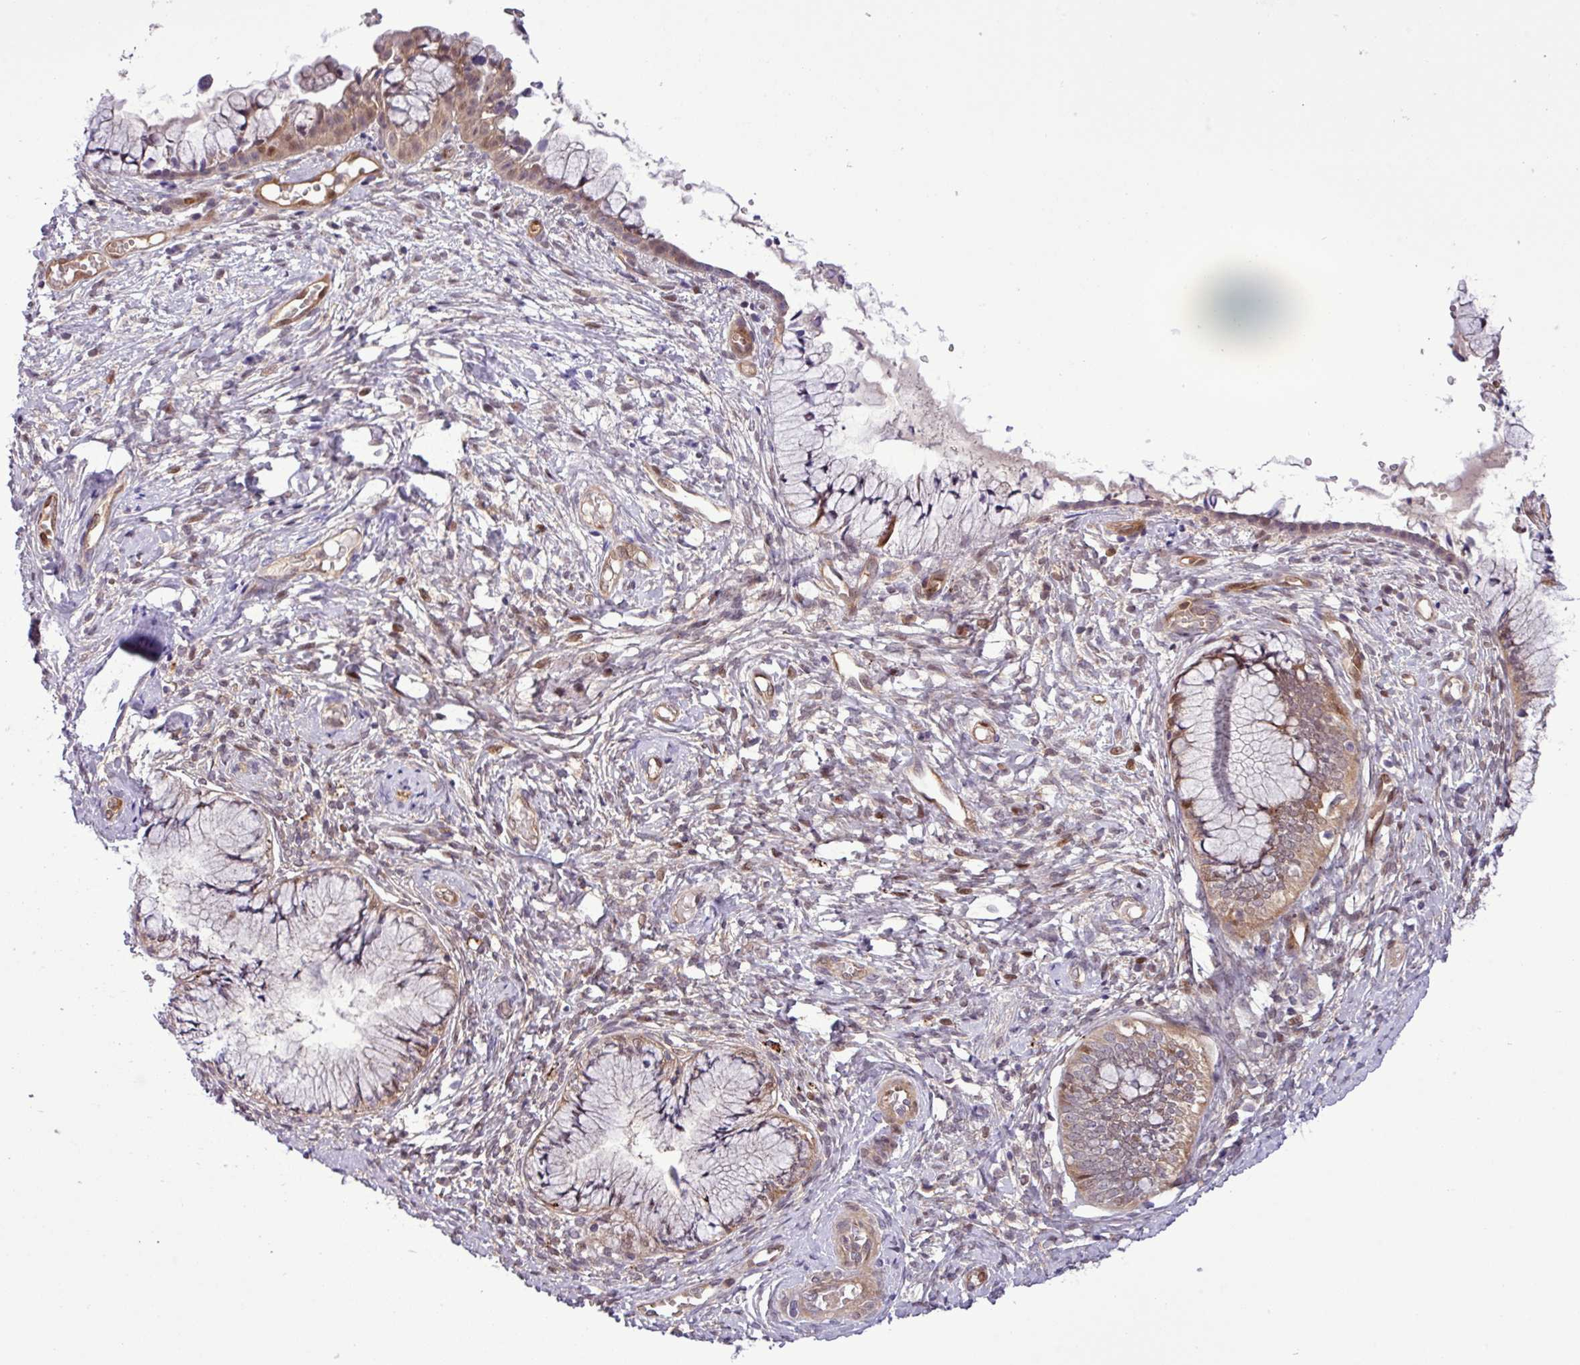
{"staining": {"intensity": "moderate", "quantity": ">75%", "location": "cytoplasmic/membranous,nuclear"}, "tissue": "cervix", "cell_type": "Glandular cells", "image_type": "normal", "snomed": [{"axis": "morphology", "description": "Normal tissue, NOS"}, {"axis": "topography", "description": "Cervix"}], "caption": "Benign cervix was stained to show a protein in brown. There is medium levels of moderate cytoplasmic/membranous,nuclear positivity in approximately >75% of glandular cells. Ihc stains the protein in brown and the nuclei are stained blue.", "gene": "CARHSP1", "patient": {"sex": "female", "age": 42}}